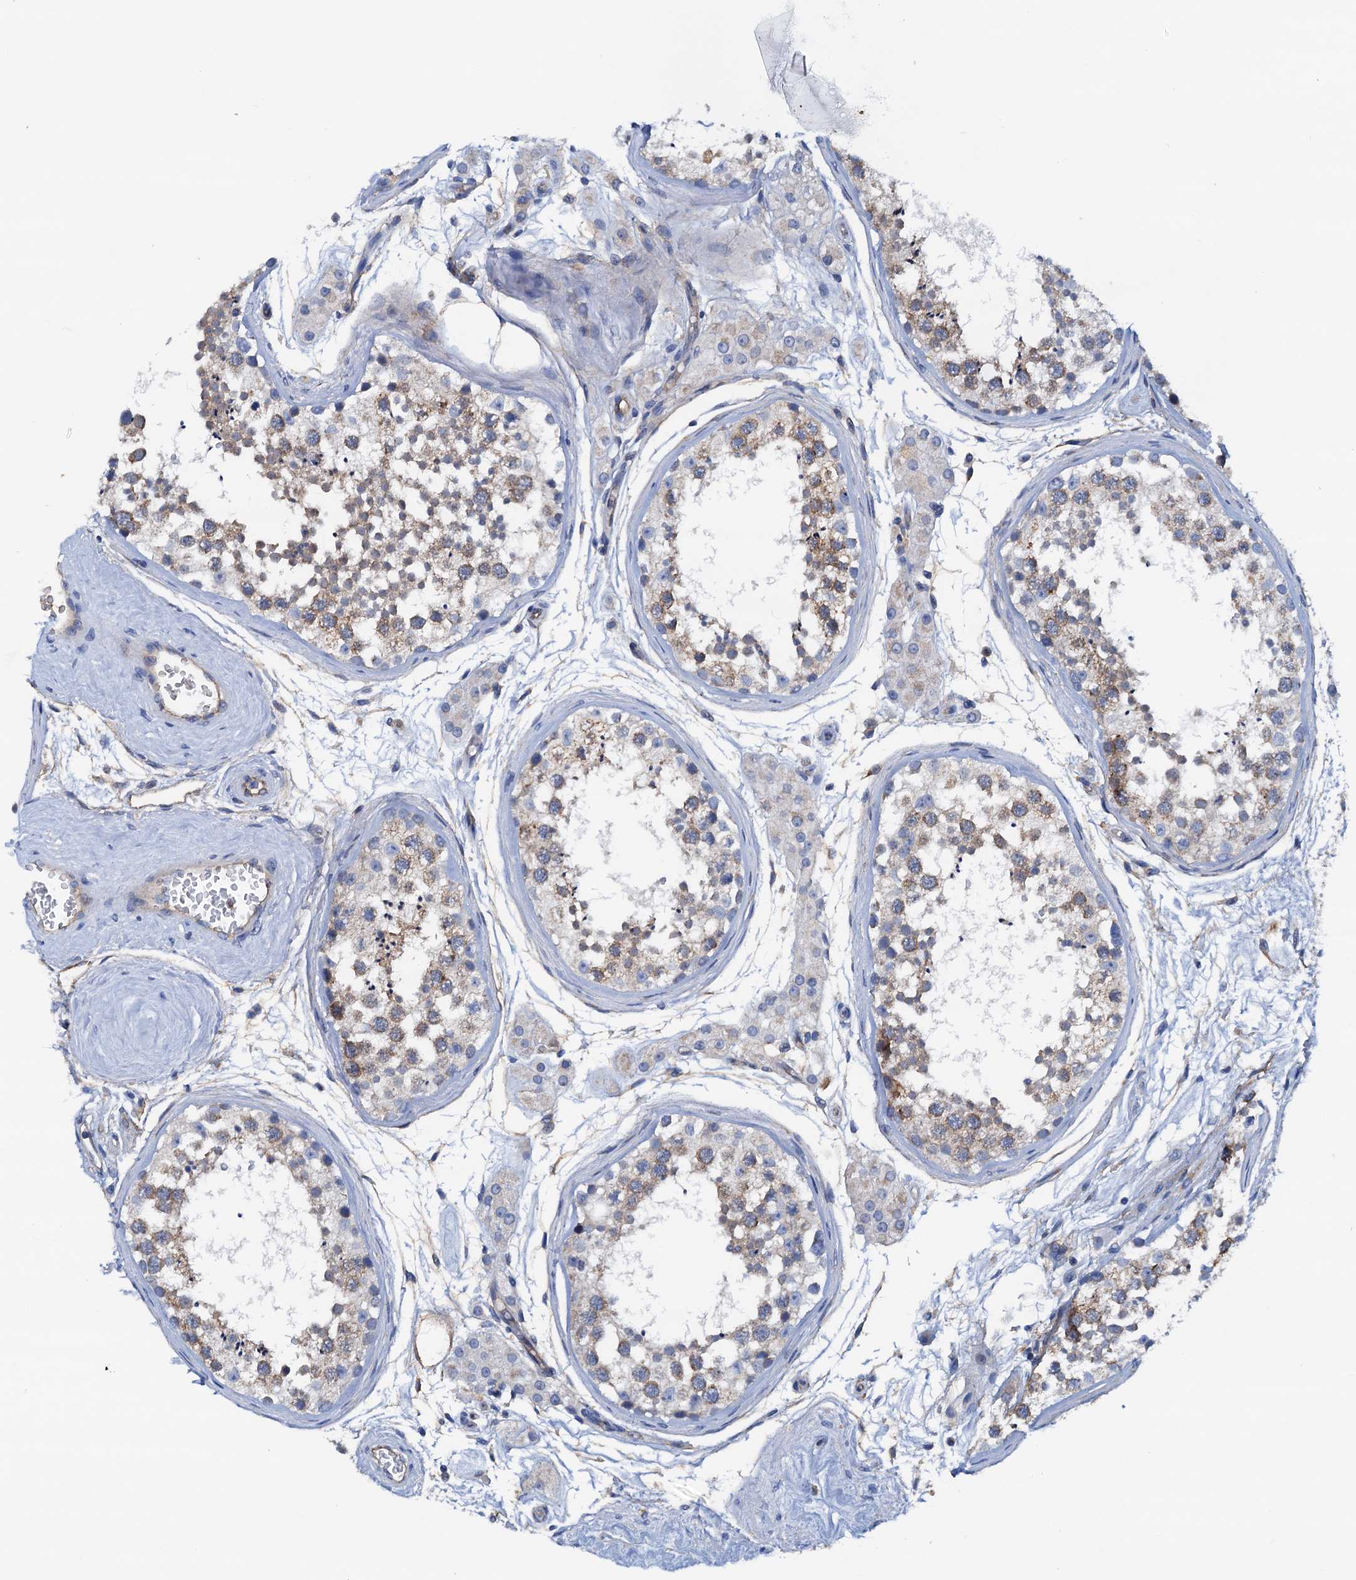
{"staining": {"intensity": "moderate", "quantity": ">75%", "location": "cytoplasmic/membranous"}, "tissue": "testis", "cell_type": "Cells in seminiferous ducts", "image_type": "normal", "snomed": [{"axis": "morphology", "description": "Normal tissue, NOS"}, {"axis": "topography", "description": "Testis"}], "caption": "This histopathology image shows unremarkable testis stained with immunohistochemistry to label a protein in brown. The cytoplasmic/membranous of cells in seminiferous ducts show moderate positivity for the protein. Nuclei are counter-stained blue.", "gene": "RASSF9", "patient": {"sex": "male", "age": 56}}